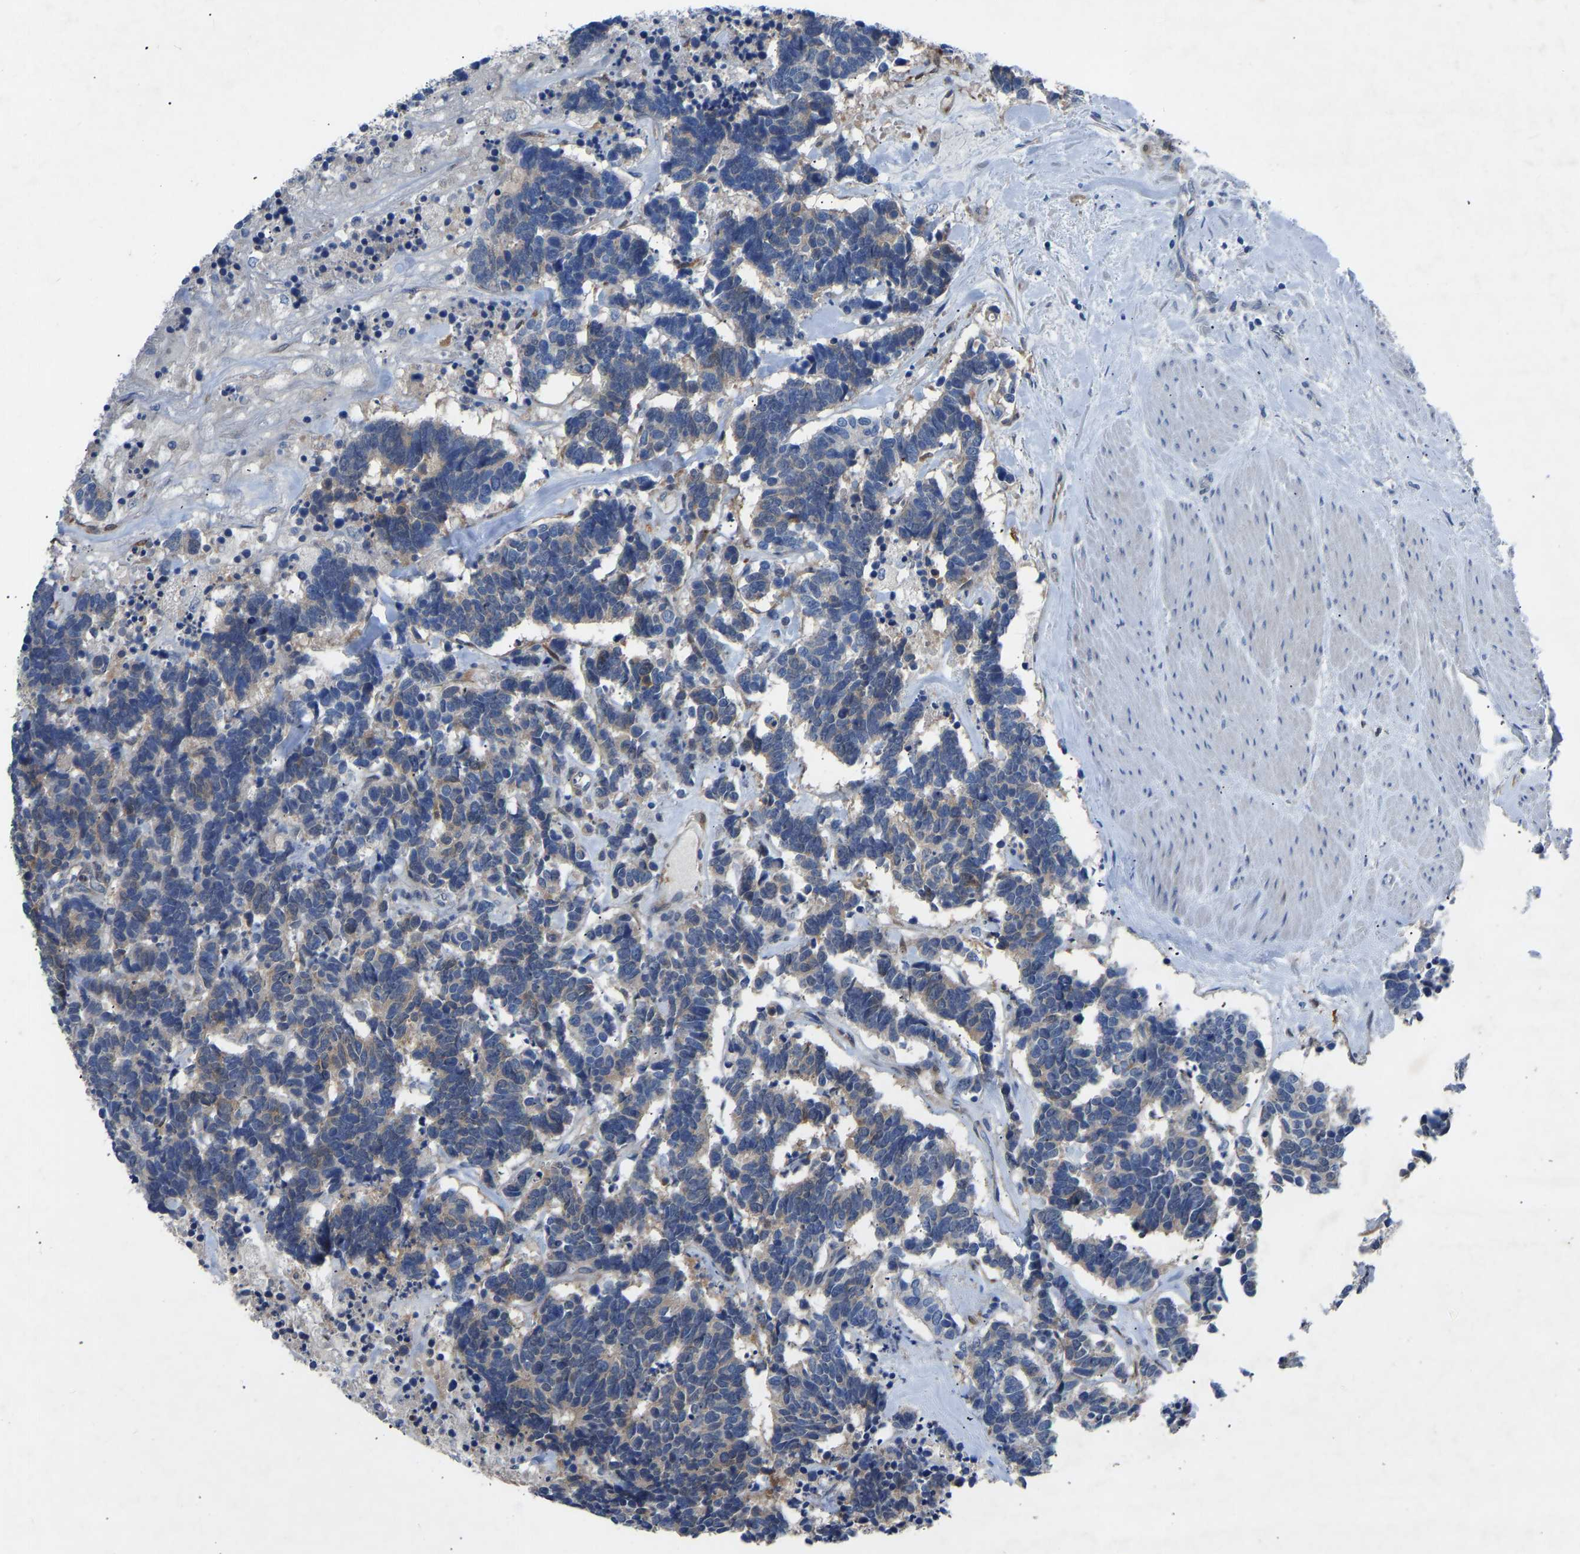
{"staining": {"intensity": "weak", "quantity": "25%-75%", "location": "cytoplasmic/membranous"}, "tissue": "carcinoid", "cell_type": "Tumor cells", "image_type": "cancer", "snomed": [{"axis": "morphology", "description": "Carcinoma, NOS"}, {"axis": "morphology", "description": "Carcinoid, malignant, NOS"}, {"axis": "topography", "description": "Urinary bladder"}], "caption": "Weak cytoplasmic/membranous staining is appreciated in about 25%-75% of tumor cells in carcinoid.", "gene": "RBP1", "patient": {"sex": "male", "age": 57}}